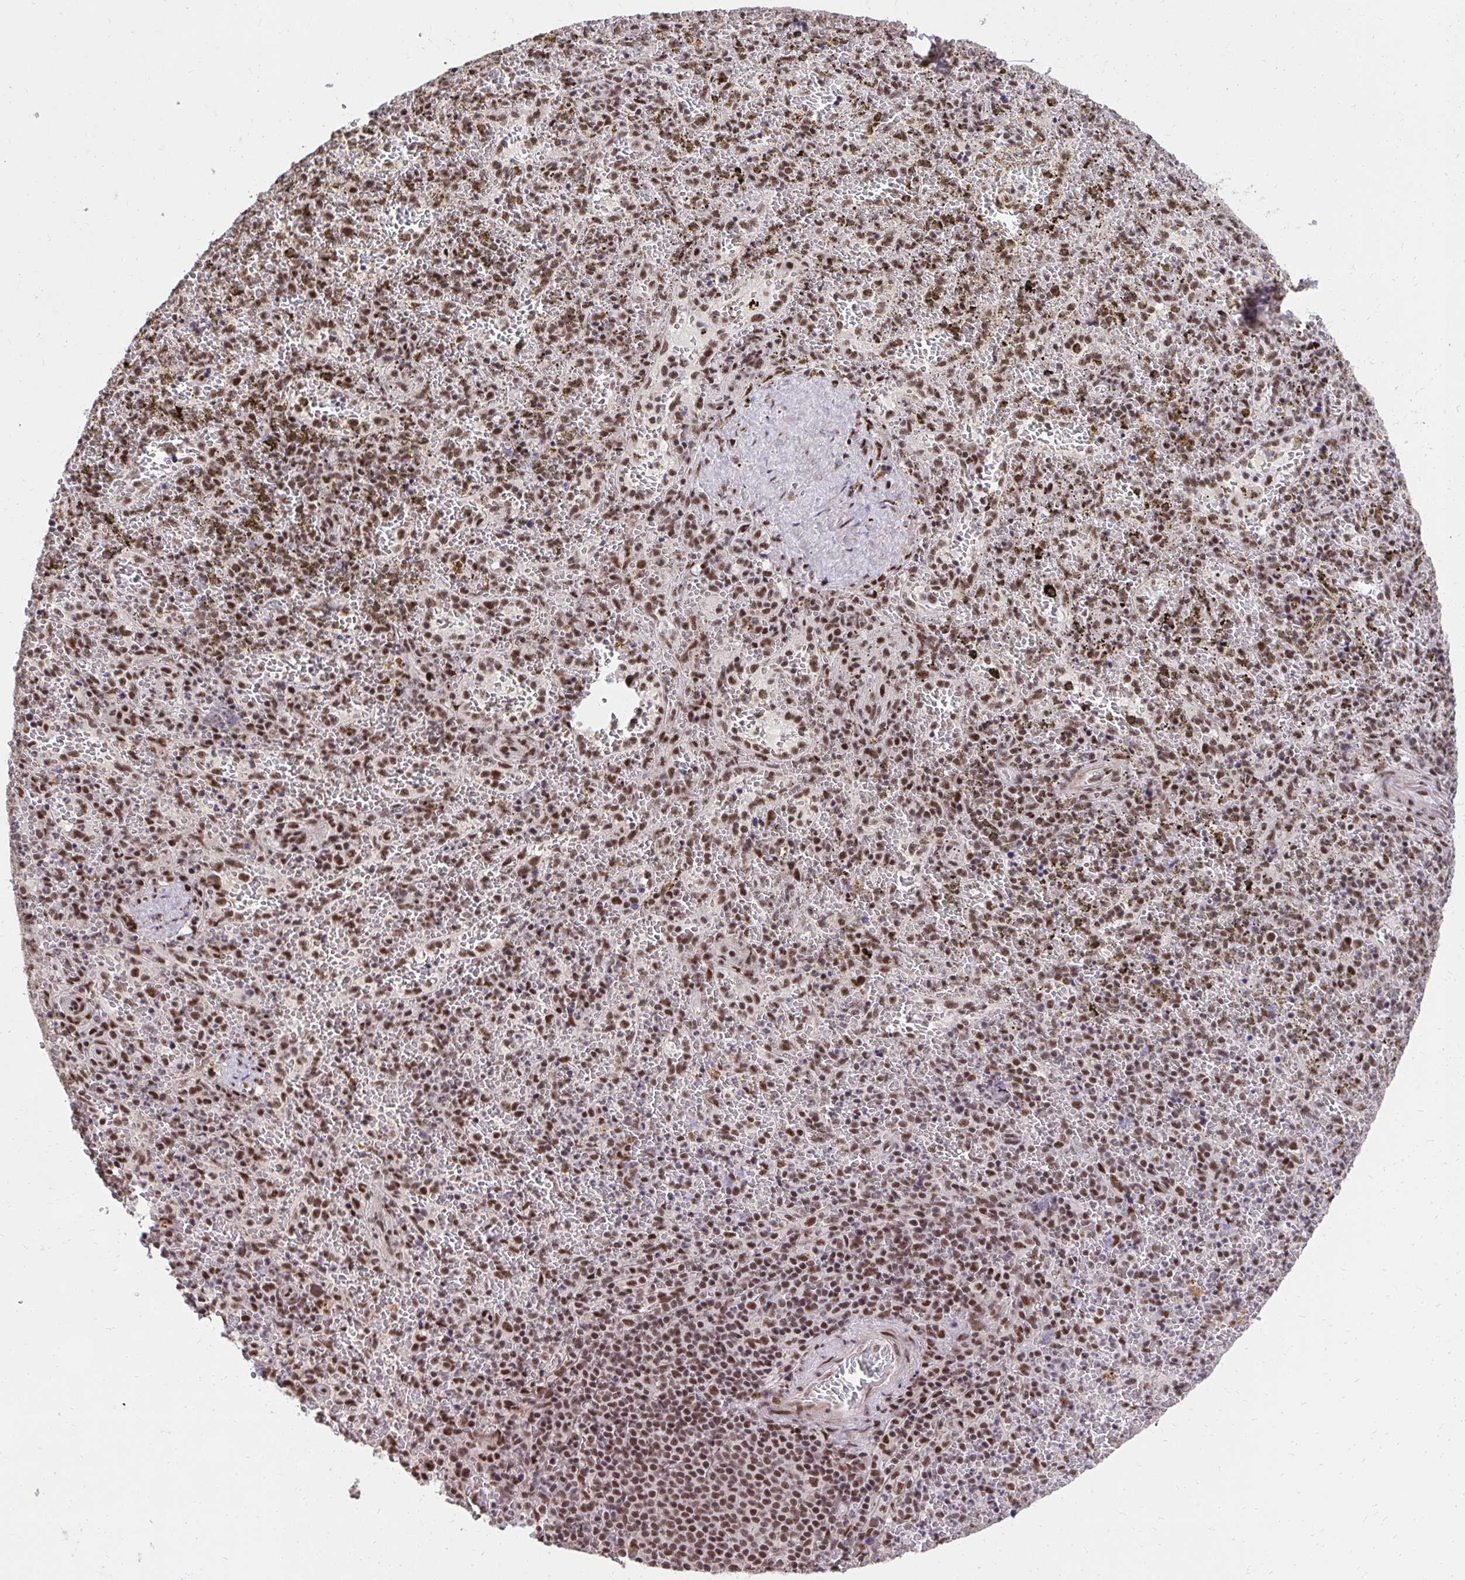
{"staining": {"intensity": "moderate", "quantity": ">75%", "location": "nuclear"}, "tissue": "spleen", "cell_type": "Cells in red pulp", "image_type": "normal", "snomed": [{"axis": "morphology", "description": "Normal tissue, NOS"}, {"axis": "topography", "description": "Spleen"}], "caption": "About >75% of cells in red pulp in benign human spleen exhibit moderate nuclear protein expression as visualized by brown immunohistochemical staining.", "gene": "SYNE4", "patient": {"sex": "female", "age": 50}}